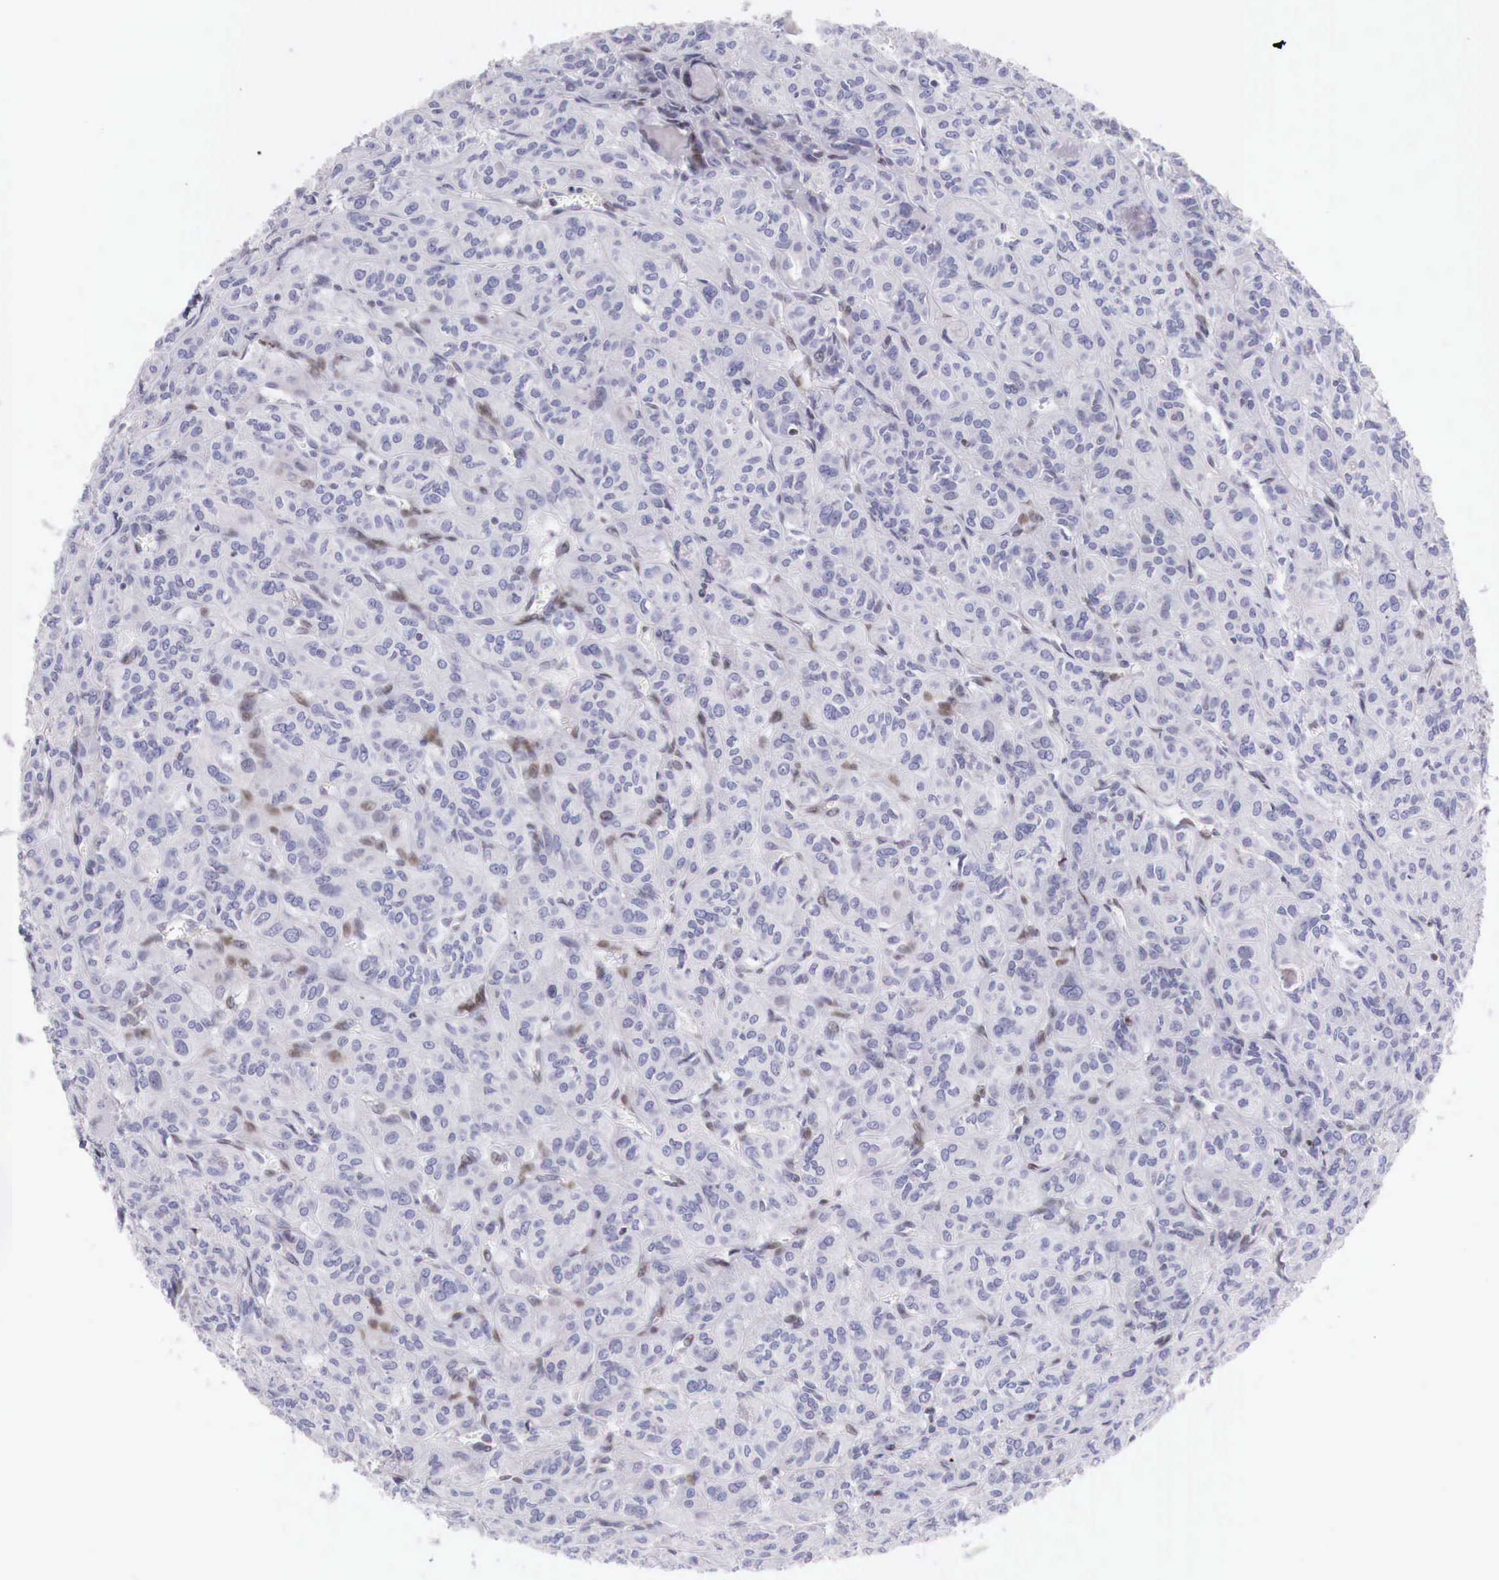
{"staining": {"intensity": "negative", "quantity": "none", "location": "none"}, "tissue": "thyroid cancer", "cell_type": "Tumor cells", "image_type": "cancer", "snomed": [{"axis": "morphology", "description": "Follicular adenoma carcinoma, NOS"}, {"axis": "topography", "description": "Thyroid gland"}], "caption": "The immunohistochemistry (IHC) image has no significant positivity in tumor cells of thyroid follicular adenoma carcinoma tissue.", "gene": "CLCN5", "patient": {"sex": "female", "age": 71}}